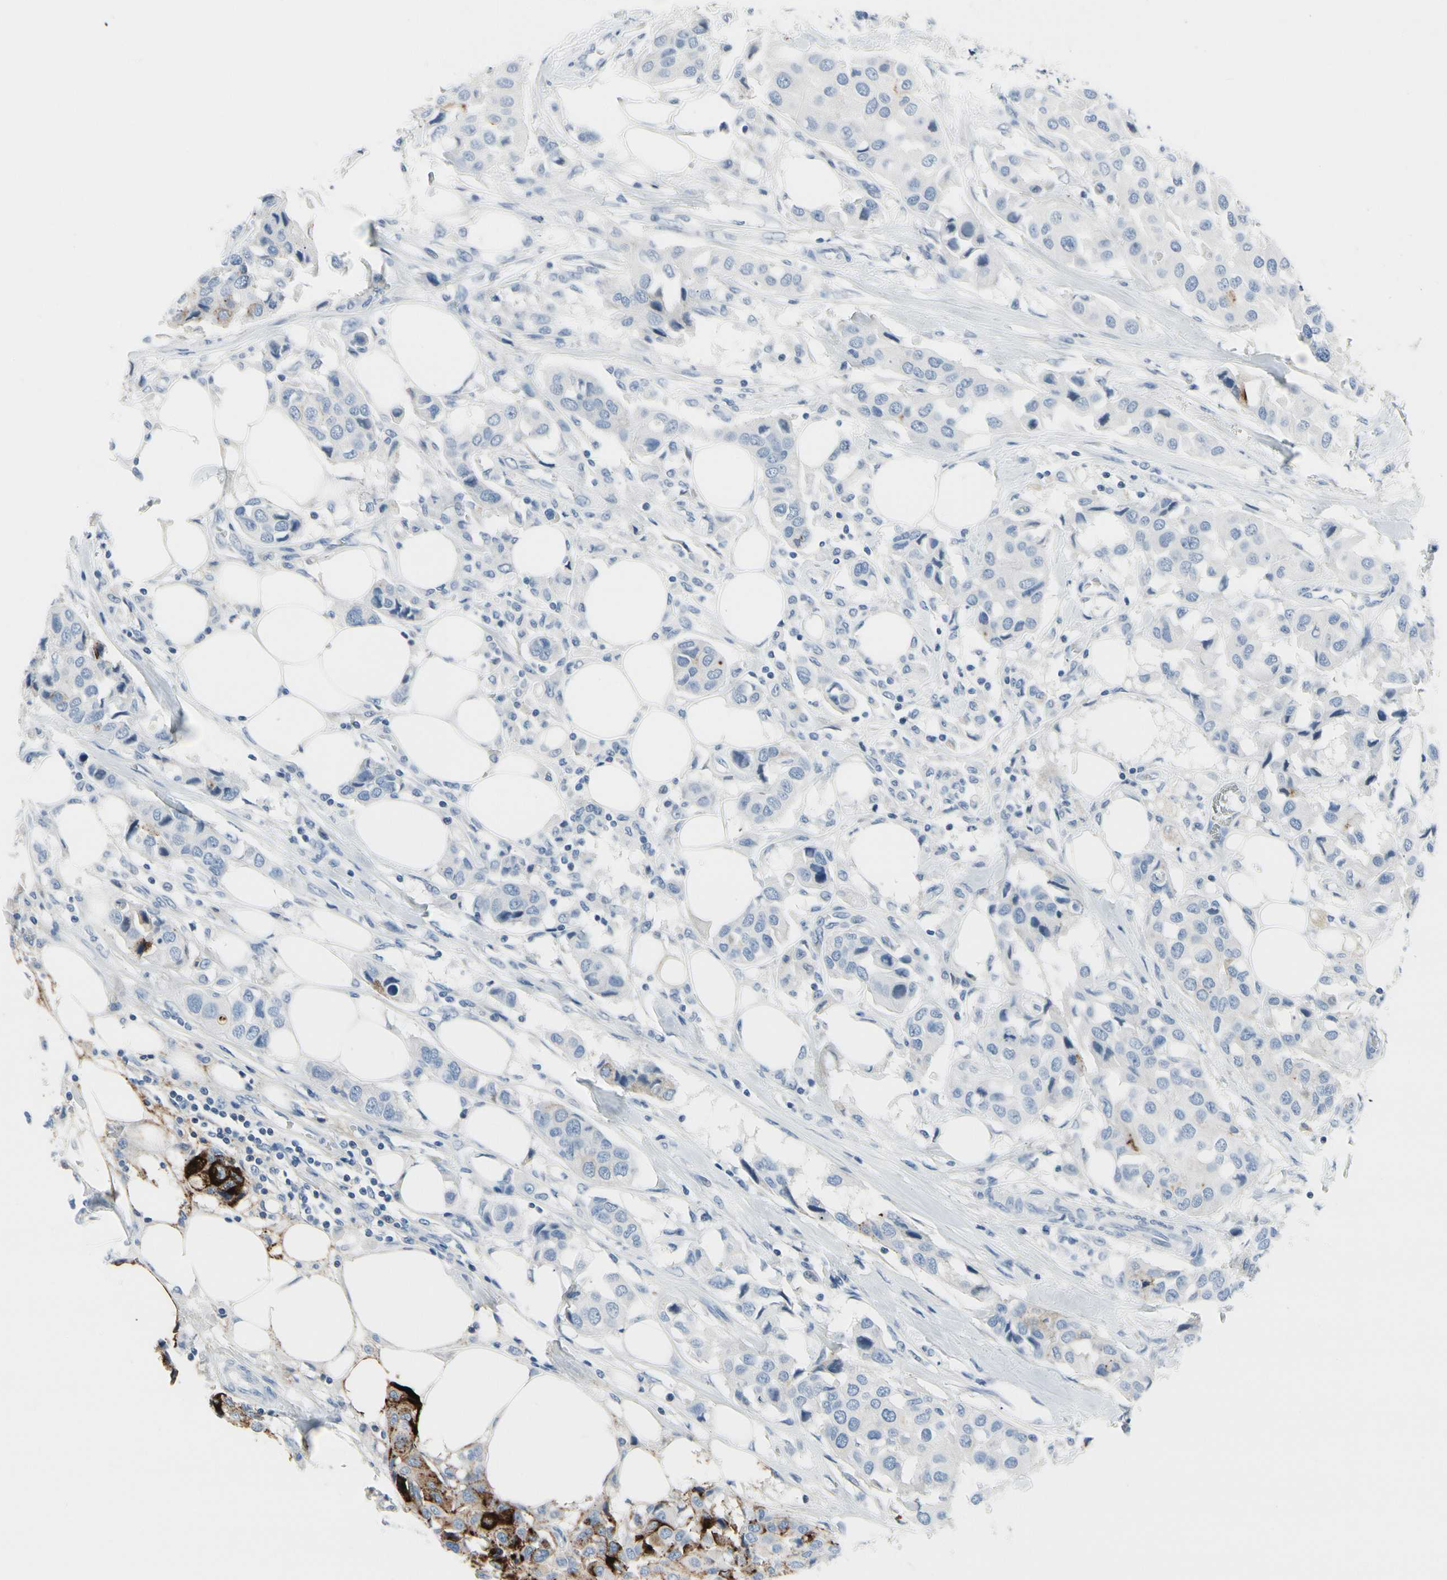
{"staining": {"intensity": "moderate", "quantity": "<25%", "location": "cytoplasmic/membranous"}, "tissue": "breast cancer", "cell_type": "Tumor cells", "image_type": "cancer", "snomed": [{"axis": "morphology", "description": "Duct carcinoma"}, {"axis": "topography", "description": "Breast"}], "caption": "Protein expression analysis of human breast infiltrating ductal carcinoma reveals moderate cytoplasmic/membranous positivity in approximately <25% of tumor cells.", "gene": "MUC5B", "patient": {"sex": "female", "age": 80}}